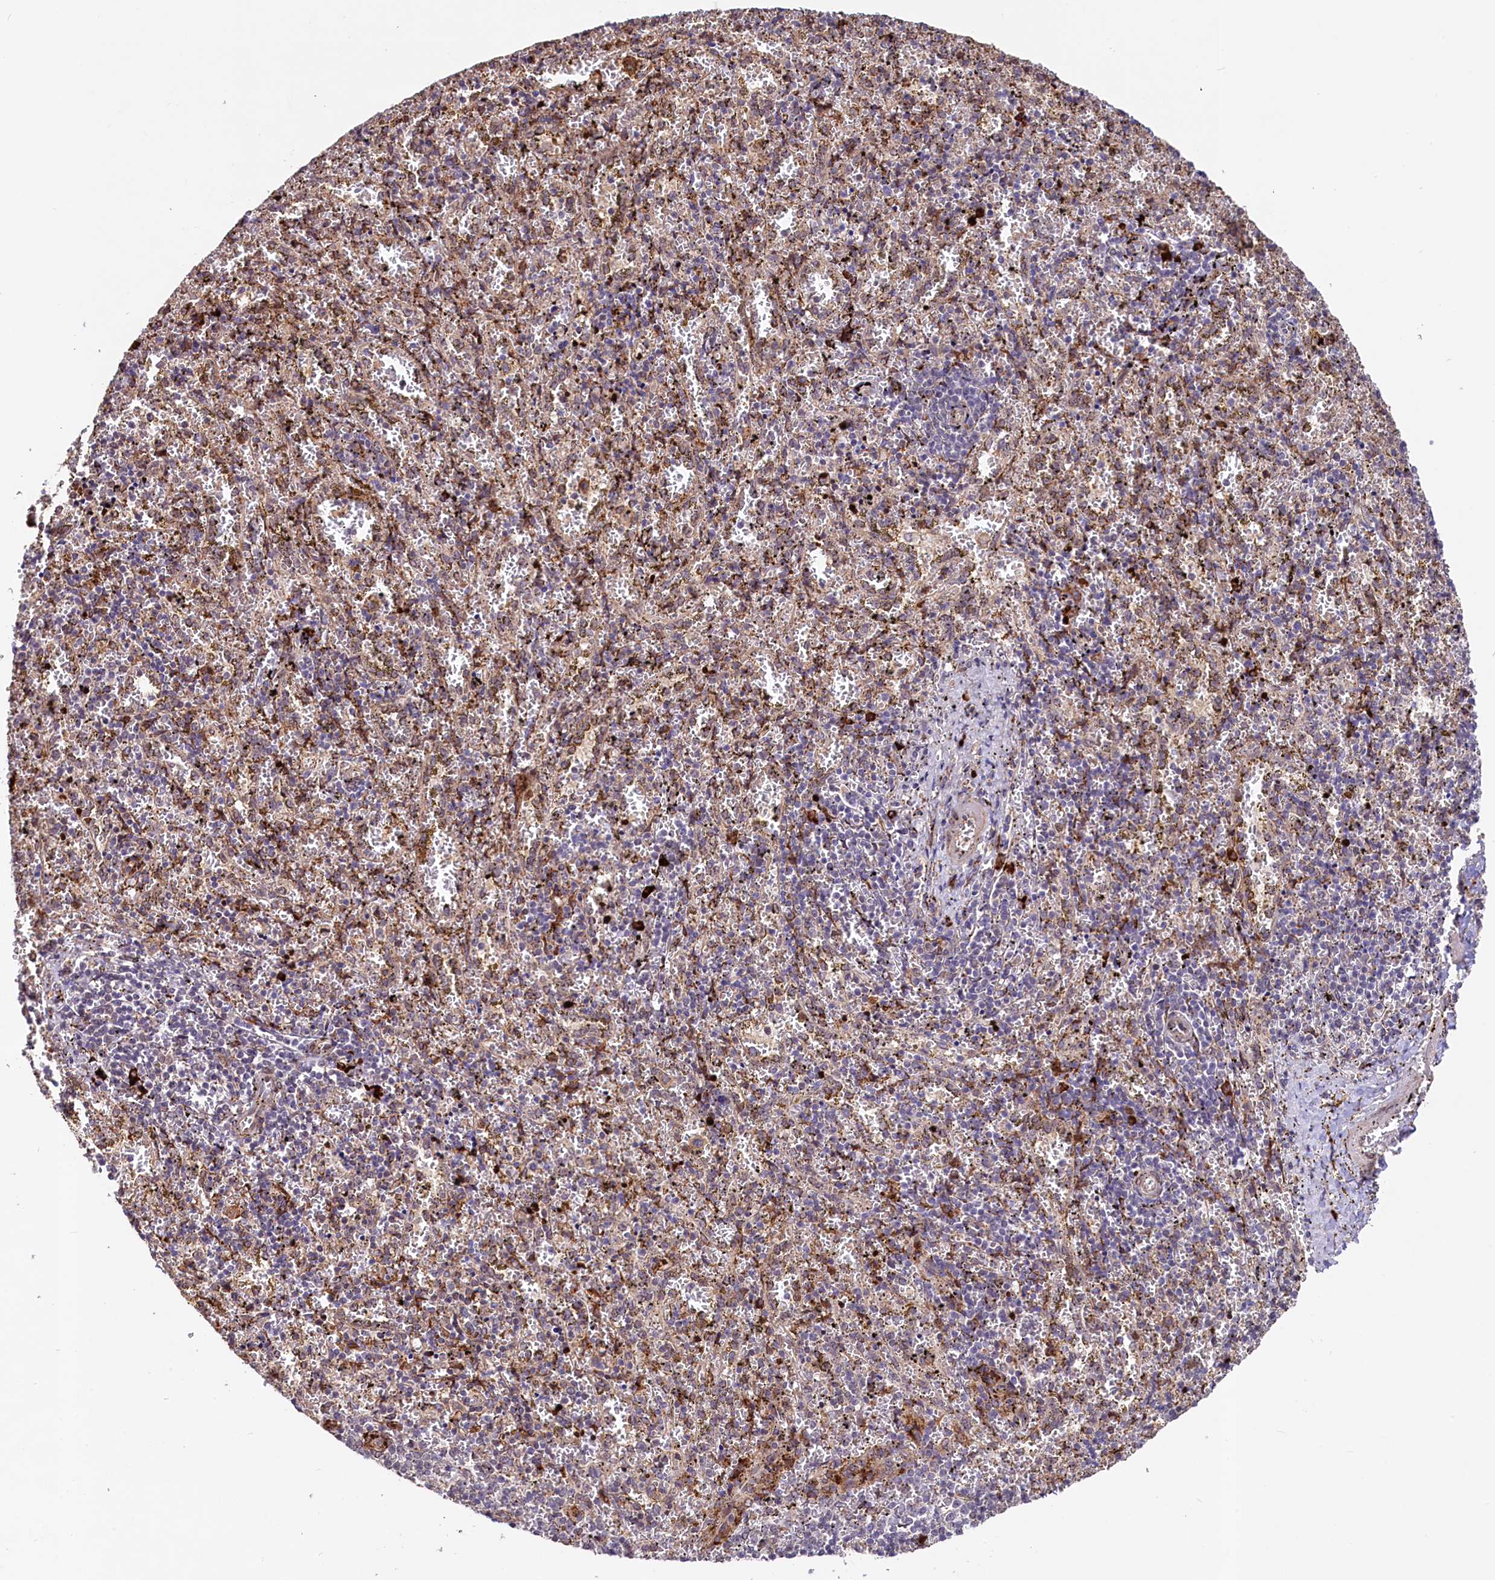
{"staining": {"intensity": "moderate", "quantity": "<25%", "location": "cytoplasmic/membranous"}, "tissue": "spleen", "cell_type": "Cells in red pulp", "image_type": "normal", "snomed": [{"axis": "morphology", "description": "Normal tissue, NOS"}, {"axis": "topography", "description": "Spleen"}], "caption": "A brown stain highlights moderate cytoplasmic/membranous positivity of a protein in cells in red pulp of benign human spleen.", "gene": "C5orf15", "patient": {"sex": "male", "age": 11}}